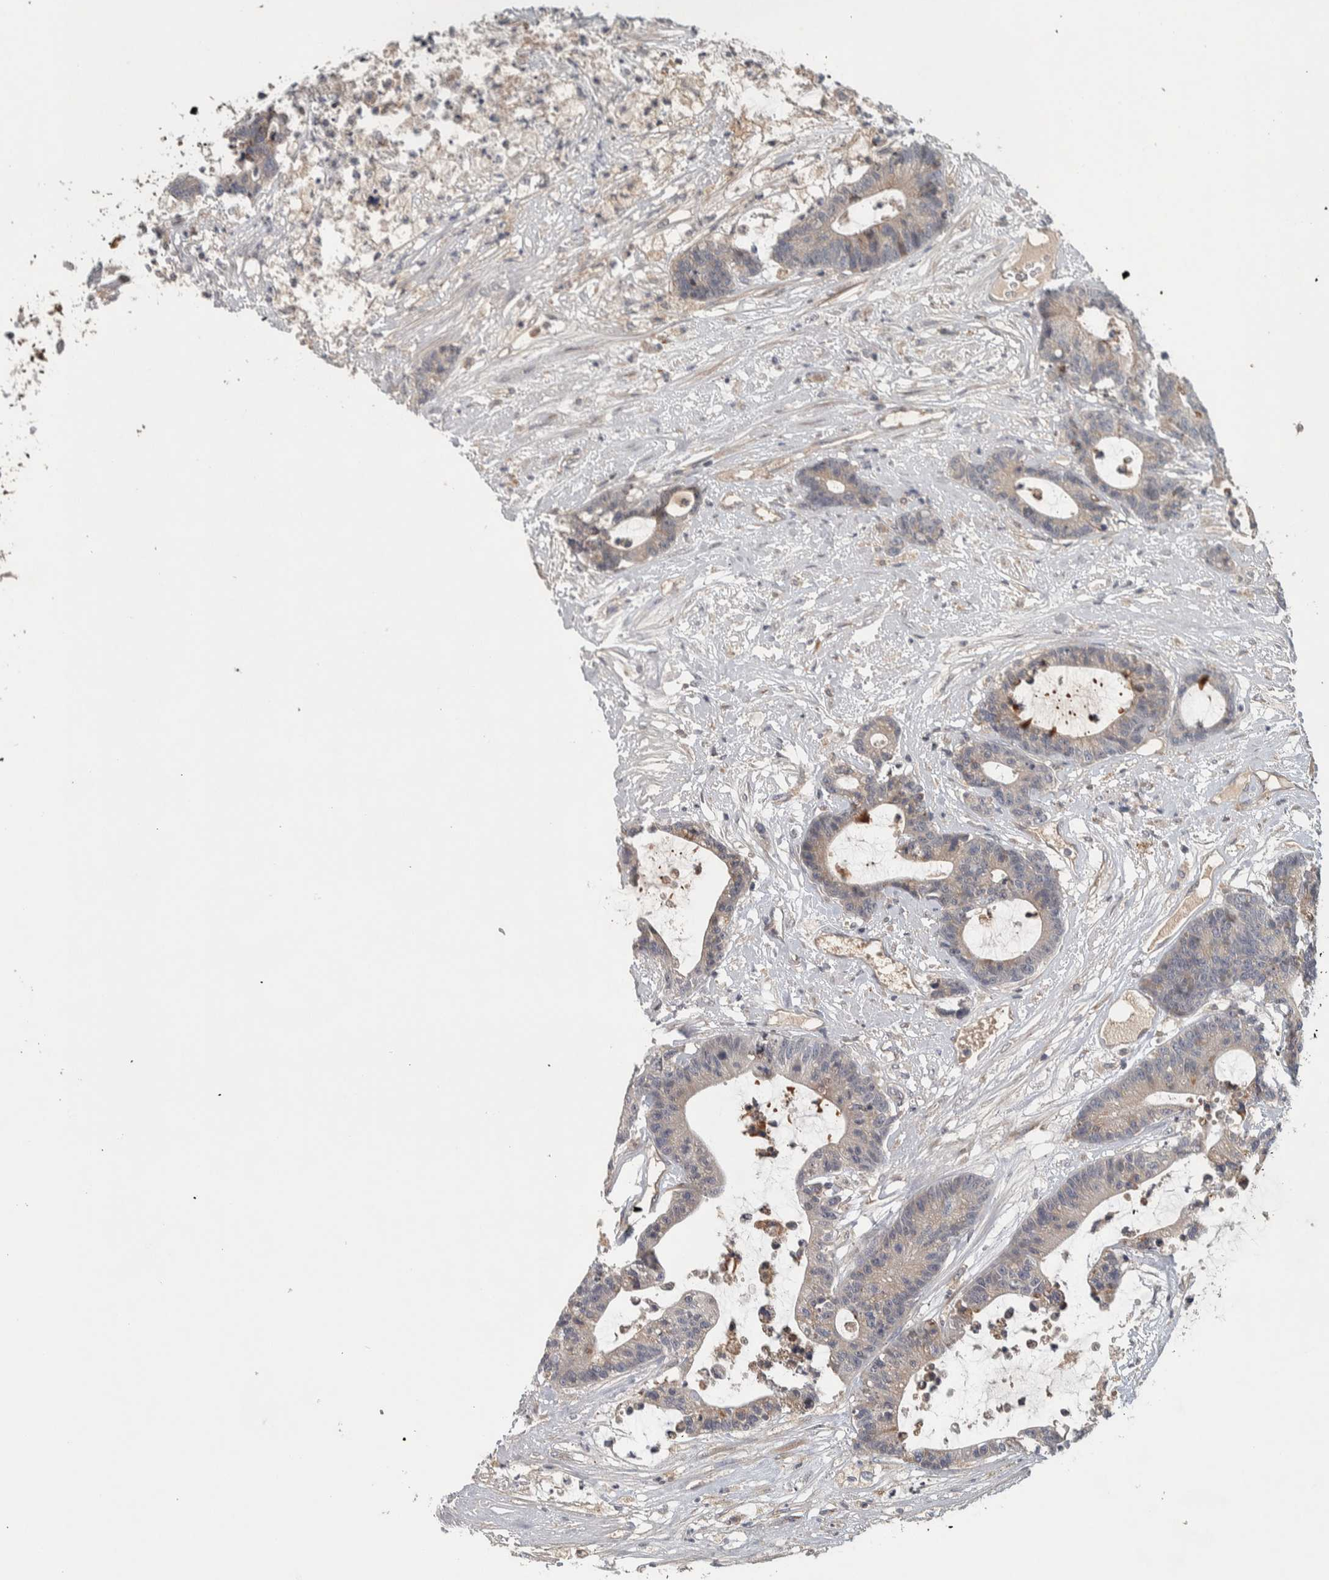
{"staining": {"intensity": "weak", "quantity": ">75%", "location": "cytoplasmic/membranous"}, "tissue": "colorectal cancer", "cell_type": "Tumor cells", "image_type": "cancer", "snomed": [{"axis": "morphology", "description": "Adenocarcinoma, NOS"}, {"axis": "topography", "description": "Colon"}], "caption": "Immunohistochemical staining of adenocarcinoma (colorectal) demonstrates weak cytoplasmic/membranous protein expression in about >75% of tumor cells.", "gene": "ADPRM", "patient": {"sex": "female", "age": 84}}